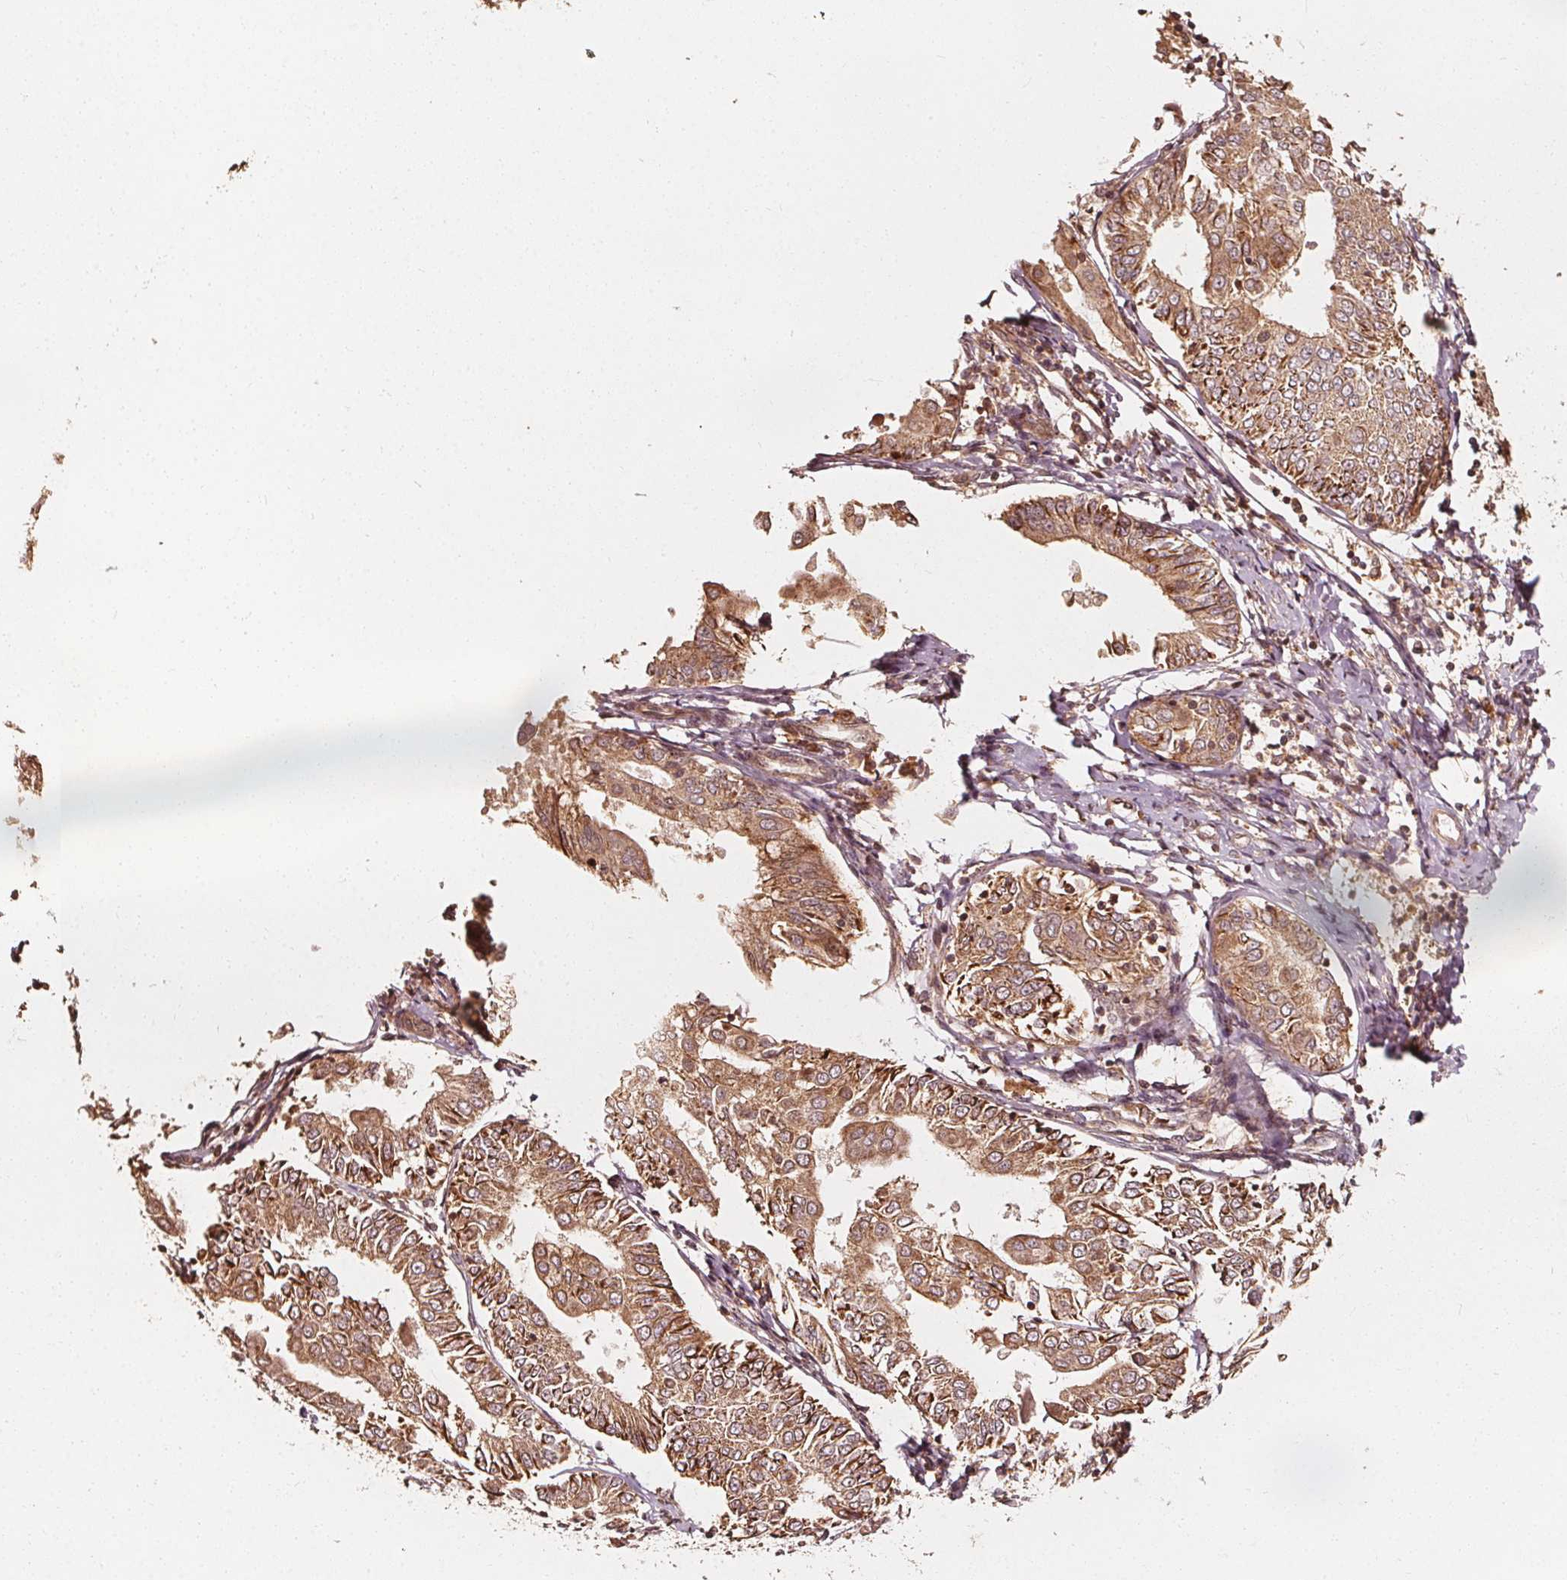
{"staining": {"intensity": "moderate", "quantity": ">75%", "location": "cytoplasmic/membranous"}, "tissue": "endometrial cancer", "cell_type": "Tumor cells", "image_type": "cancer", "snomed": [{"axis": "morphology", "description": "Adenocarcinoma, NOS"}, {"axis": "topography", "description": "Endometrium"}], "caption": "Immunohistochemical staining of human endometrial cancer (adenocarcinoma) demonstrates medium levels of moderate cytoplasmic/membranous expression in approximately >75% of tumor cells. (Brightfield microscopy of DAB IHC at high magnification).", "gene": "NPC1", "patient": {"sex": "female", "age": 68}}